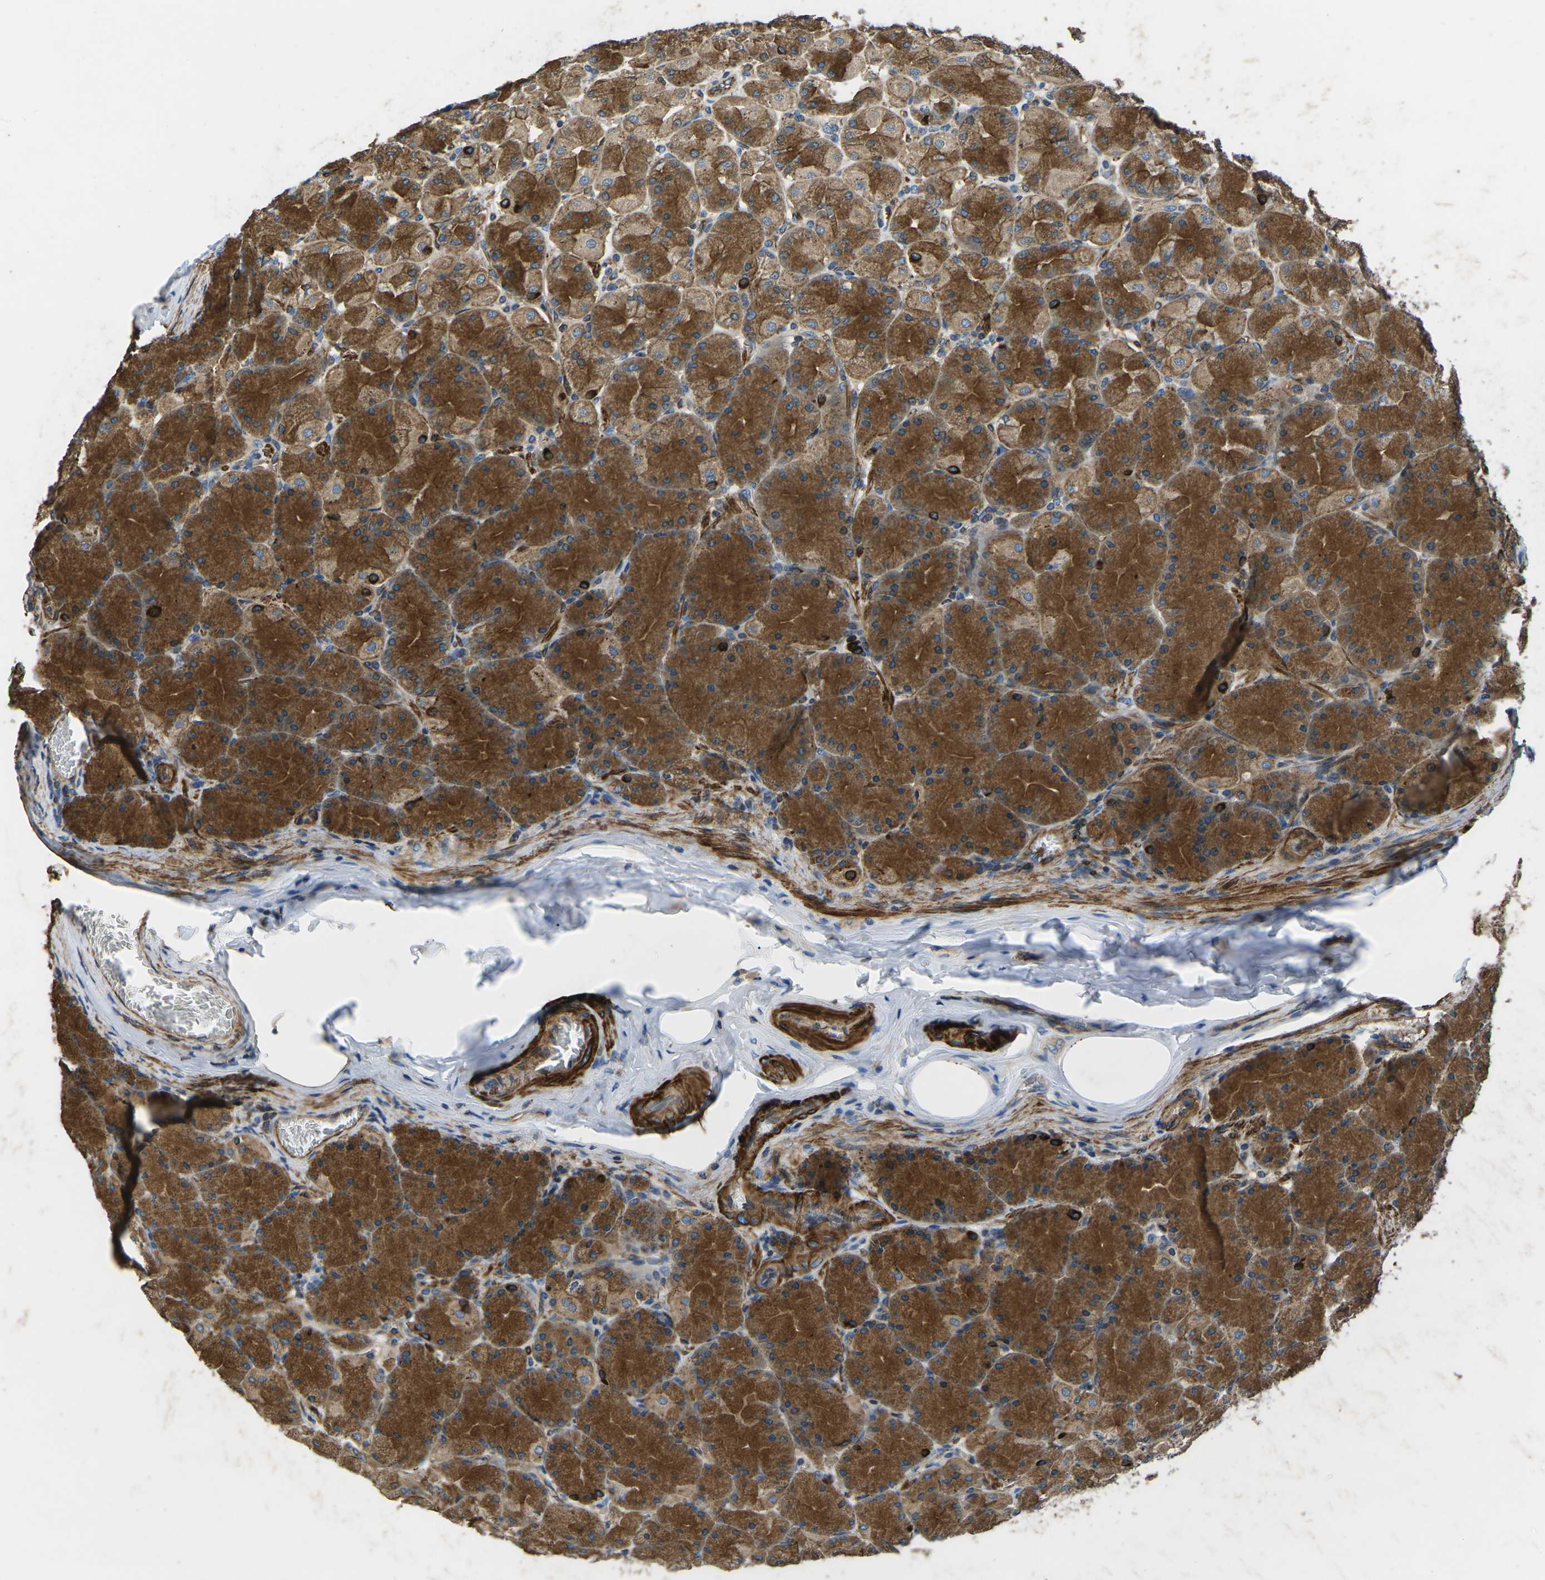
{"staining": {"intensity": "strong", "quantity": ">75%", "location": "cytoplasmic/membranous"}, "tissue": "stomach", "cell_type": "Glandular cells", "image_type": "normal", "snomed": [{"axis": "morphology", "description": "Normal tissue, NOS"}, {"axis": "topography", "description": "Stomach, upper"}], "caption": "Normal stomach exhibits strong cytoplasmic/membranous expression in approximately >75% of glandular cells, visualized by immunohistochemistry.", "gene": "KCNJ15", "patient": {"sex": "female", "age": 56}}